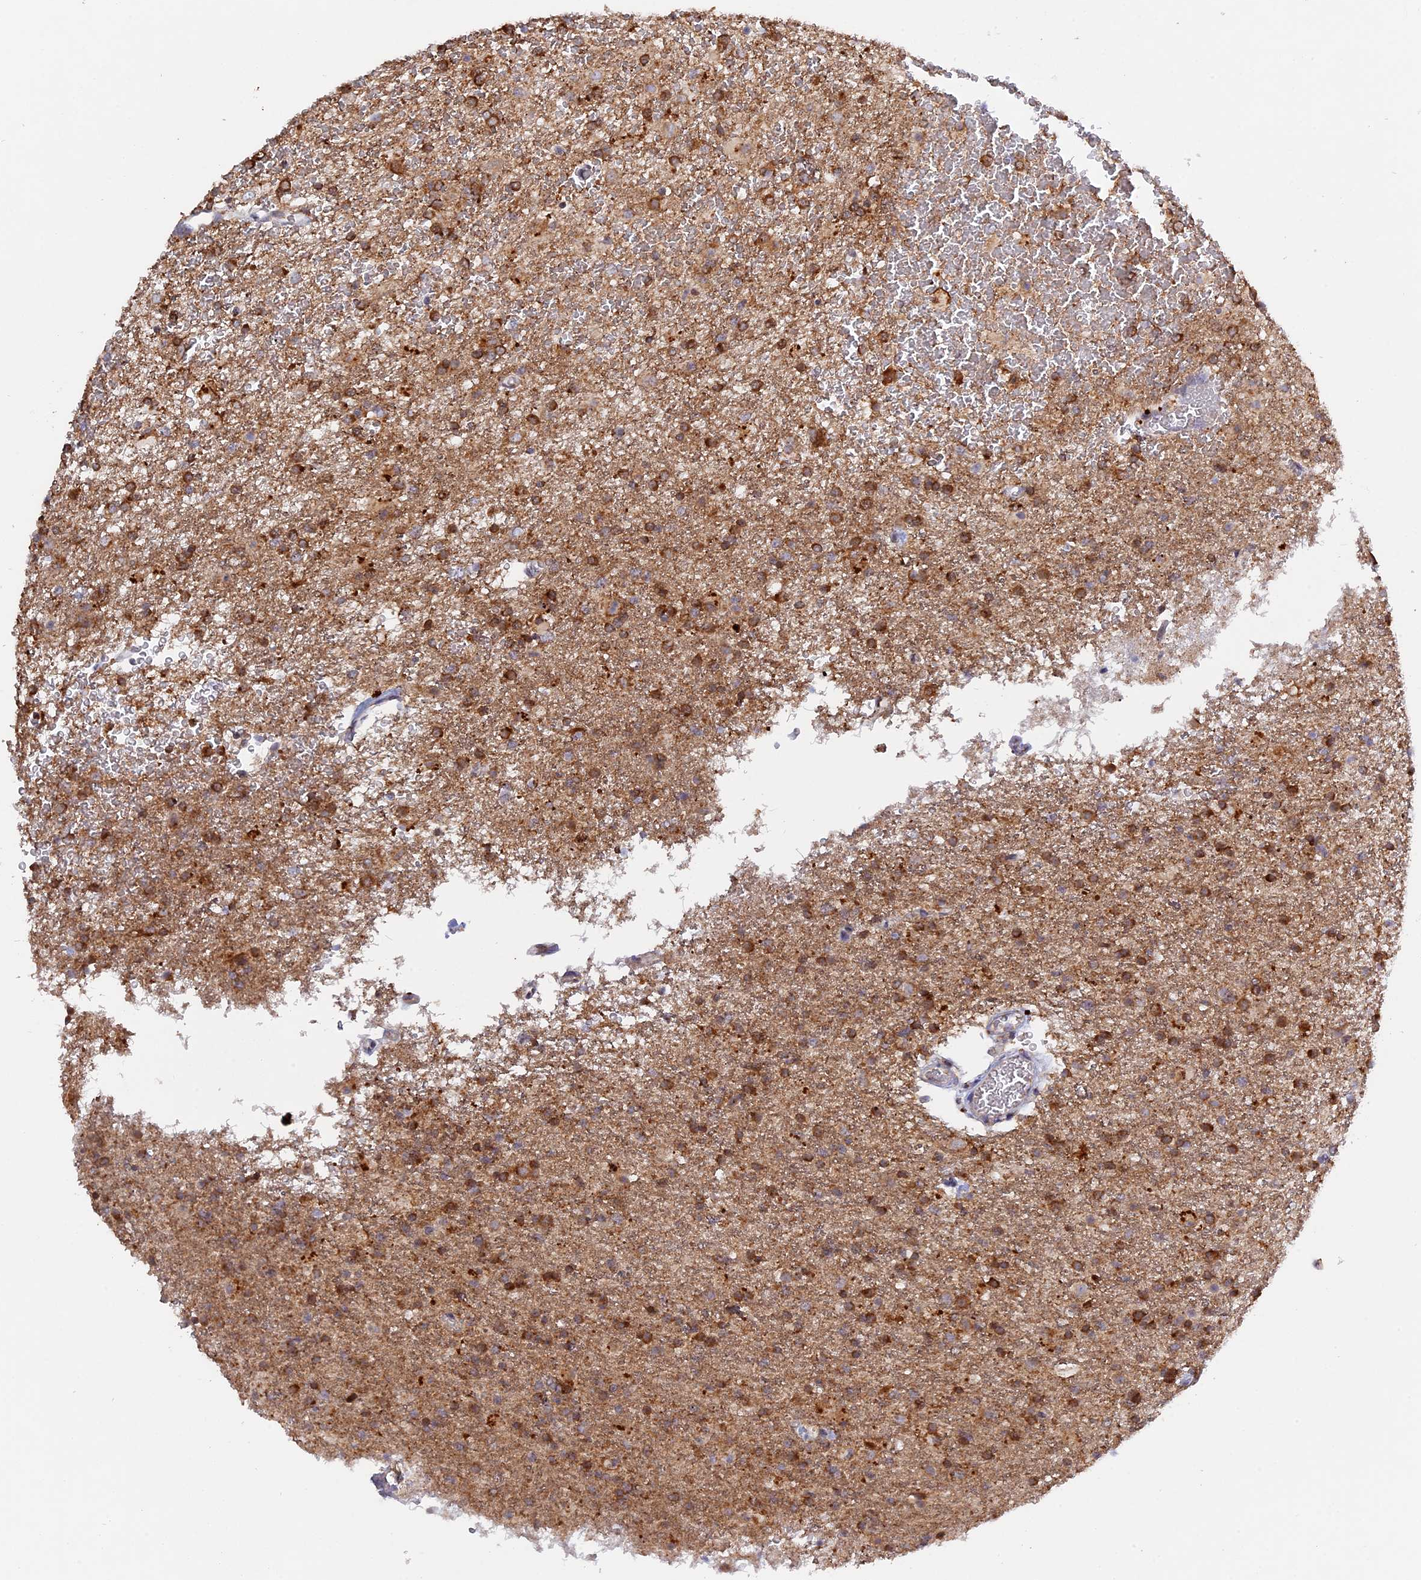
{"staining": {"intensity": "moderate", "quantity": ">75%", "location": "cytoplasmic/membranous"}, "tissue": "glioma", "cell_type": "Tumor cells", "image_type": "cancer", "snomed": [{"axis": "morphology", "description": "Glioma, malignant, Low grade"}, {"axis": "topography", "description": "Brain"}], "caption": "Approximately >75% of tumor cells in human glioma exhibit moderate cytoplasmic/membranous protein positivity as visualized by brown immunohistochemical staining.", "gene": "MPV17L", "patient": {"sex": "male", "age": 65}}